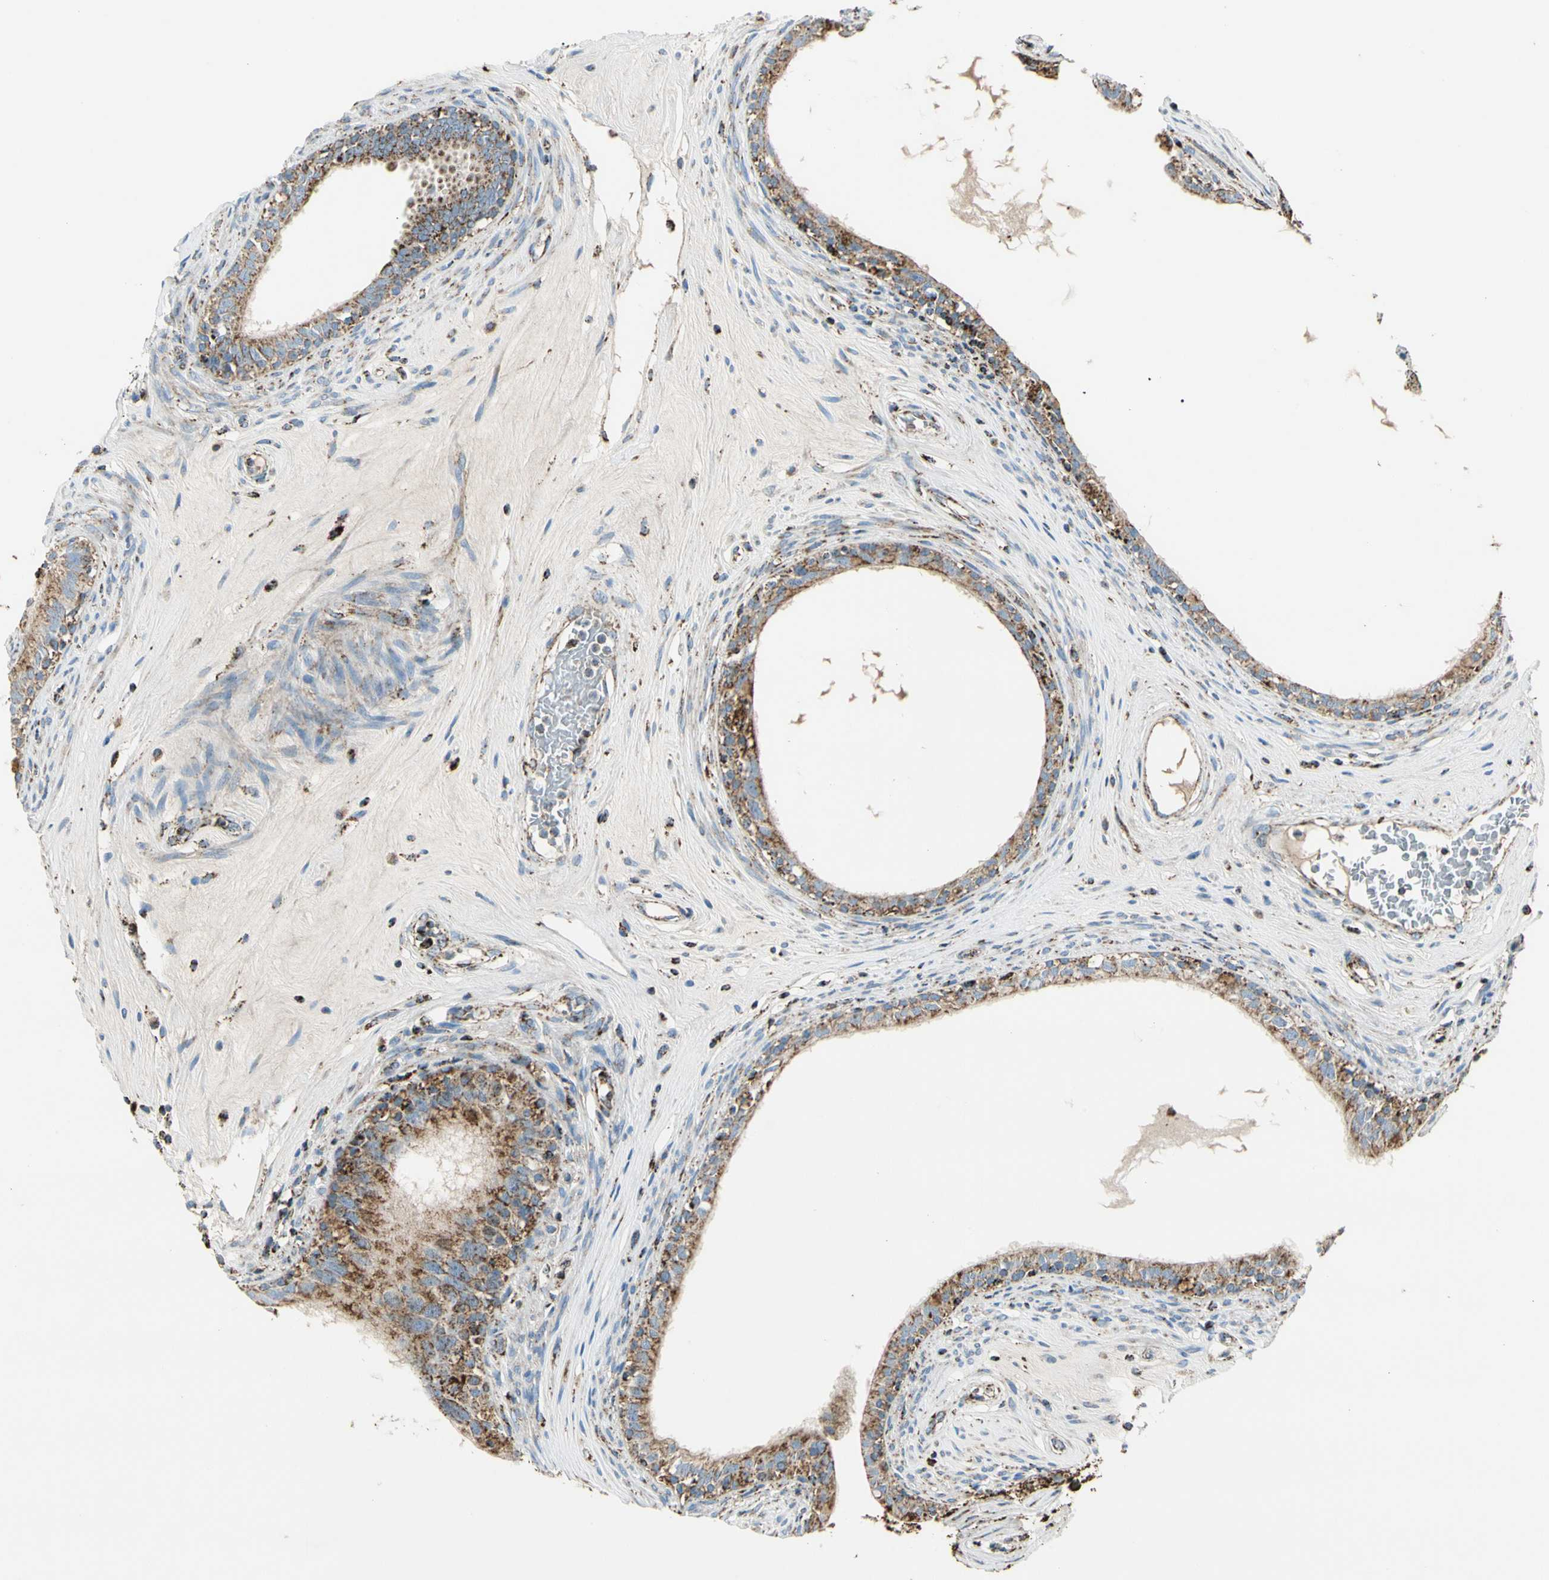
{"staining": {"intensity": "strong", "quantity": "25%-75%", "location": "cytoplasmic/membranous"}, "tissue": "epididymis", "cell_type": "Glandular cells", "image_type": "normal", "snomed": [{"axis": "morphology", "description": "Normal tissue, NOS"}, {"axis": "morphology", "description": "Inflammation, NOS"}, {"axis": "topography", "description": "Epididymis"}], "caption": "Immunohistochemistry (IHC) (DAB) staining of unremarkable human epididymis reveals strong cytoplasmic/membranous protein expression in about 25%-75% of glandular cells. The staining is performed using DAB (3,3'-diaminobenzidine) brown chromogen to label protein expression. The nuclei are counter-stained blue using hematoxylin.", "gene": "ME2", "patient": {"sex": "male", "age": 84}}